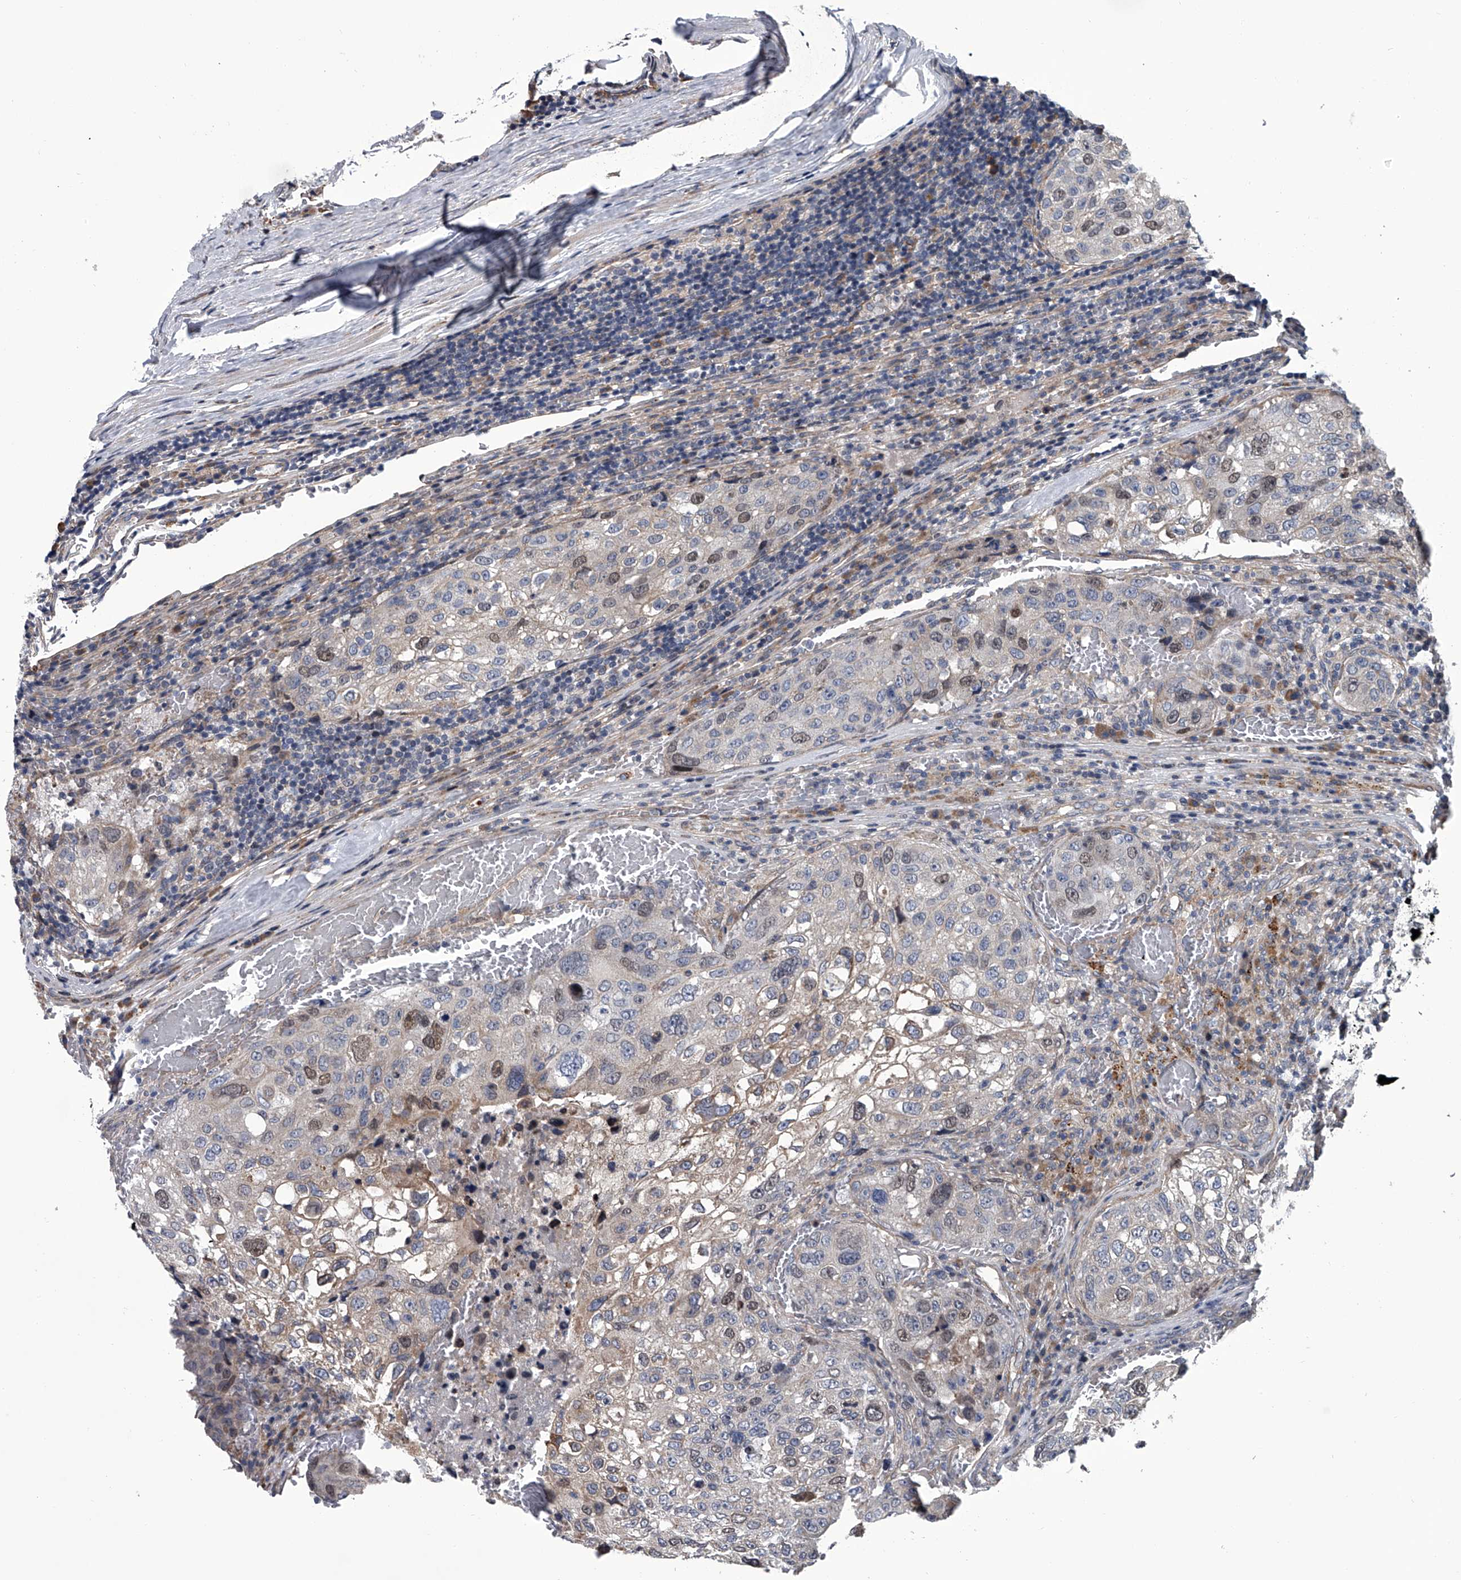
{"staining": {"intensity": "weak", "quantity": "<25%", "location": "nuclear"}, "tissue": "urothelial cancer", "cell_type": "Tumor cells", "image_type": "cancer", "snomed": [{"axis": "morphology", "description": "Urothelial carcinoma, High grade"}, {"axis": "topography", "description": "Lymph node"}, {"axis": "topography", "description": "Urinary bladder"}], "caption": "This is an IHC micrograph of human urothelial cancer. There is no staining in tumor cells.", "gene": "ABCG1", "patient": {"sex": "male", "age": 51}}